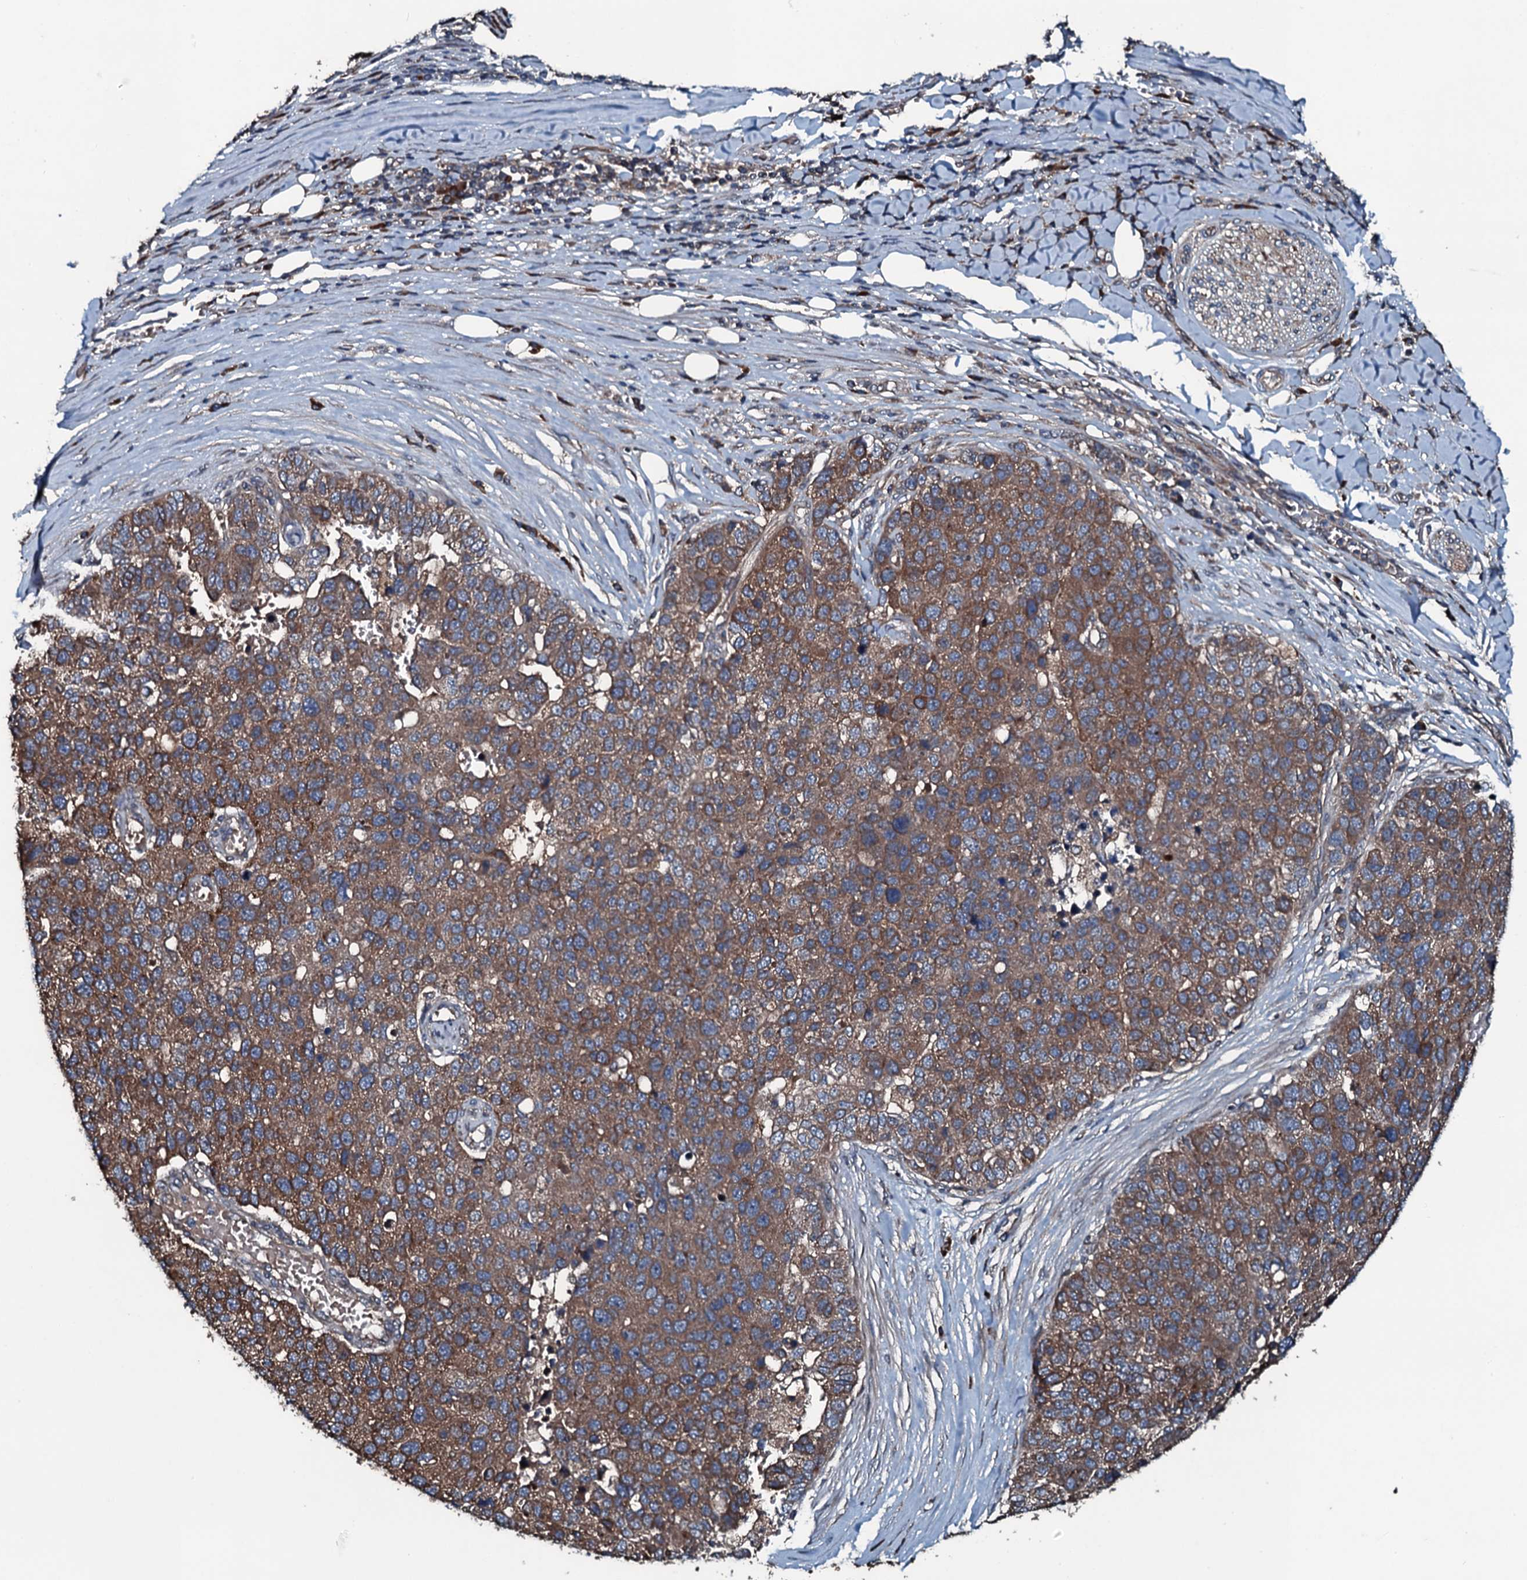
{"staining": {"intensity": "moderate", "quantity": ">75%", "location": "cytoplasmic/membranous"}, "tissue": "pancreatic cancer", "cell_type": "Tumor cells", "image_type": "cancer", "snomed": [{"axis": "morphology", "description": "Adenocarcinoma, NOS"}, {"axis": "topography", "description": "Pancreas"}], "caption": "Brown immunohistochemical staining in pancreatic adenocarcinoma displays moderate cytoplasmic/membranous staining in about >75% of tumor cells. (DAB IHC, brown staining for protein, blue staining for nuclei).", "gene": "AARS1", "patient": {"sex": "female", "age": 61}}